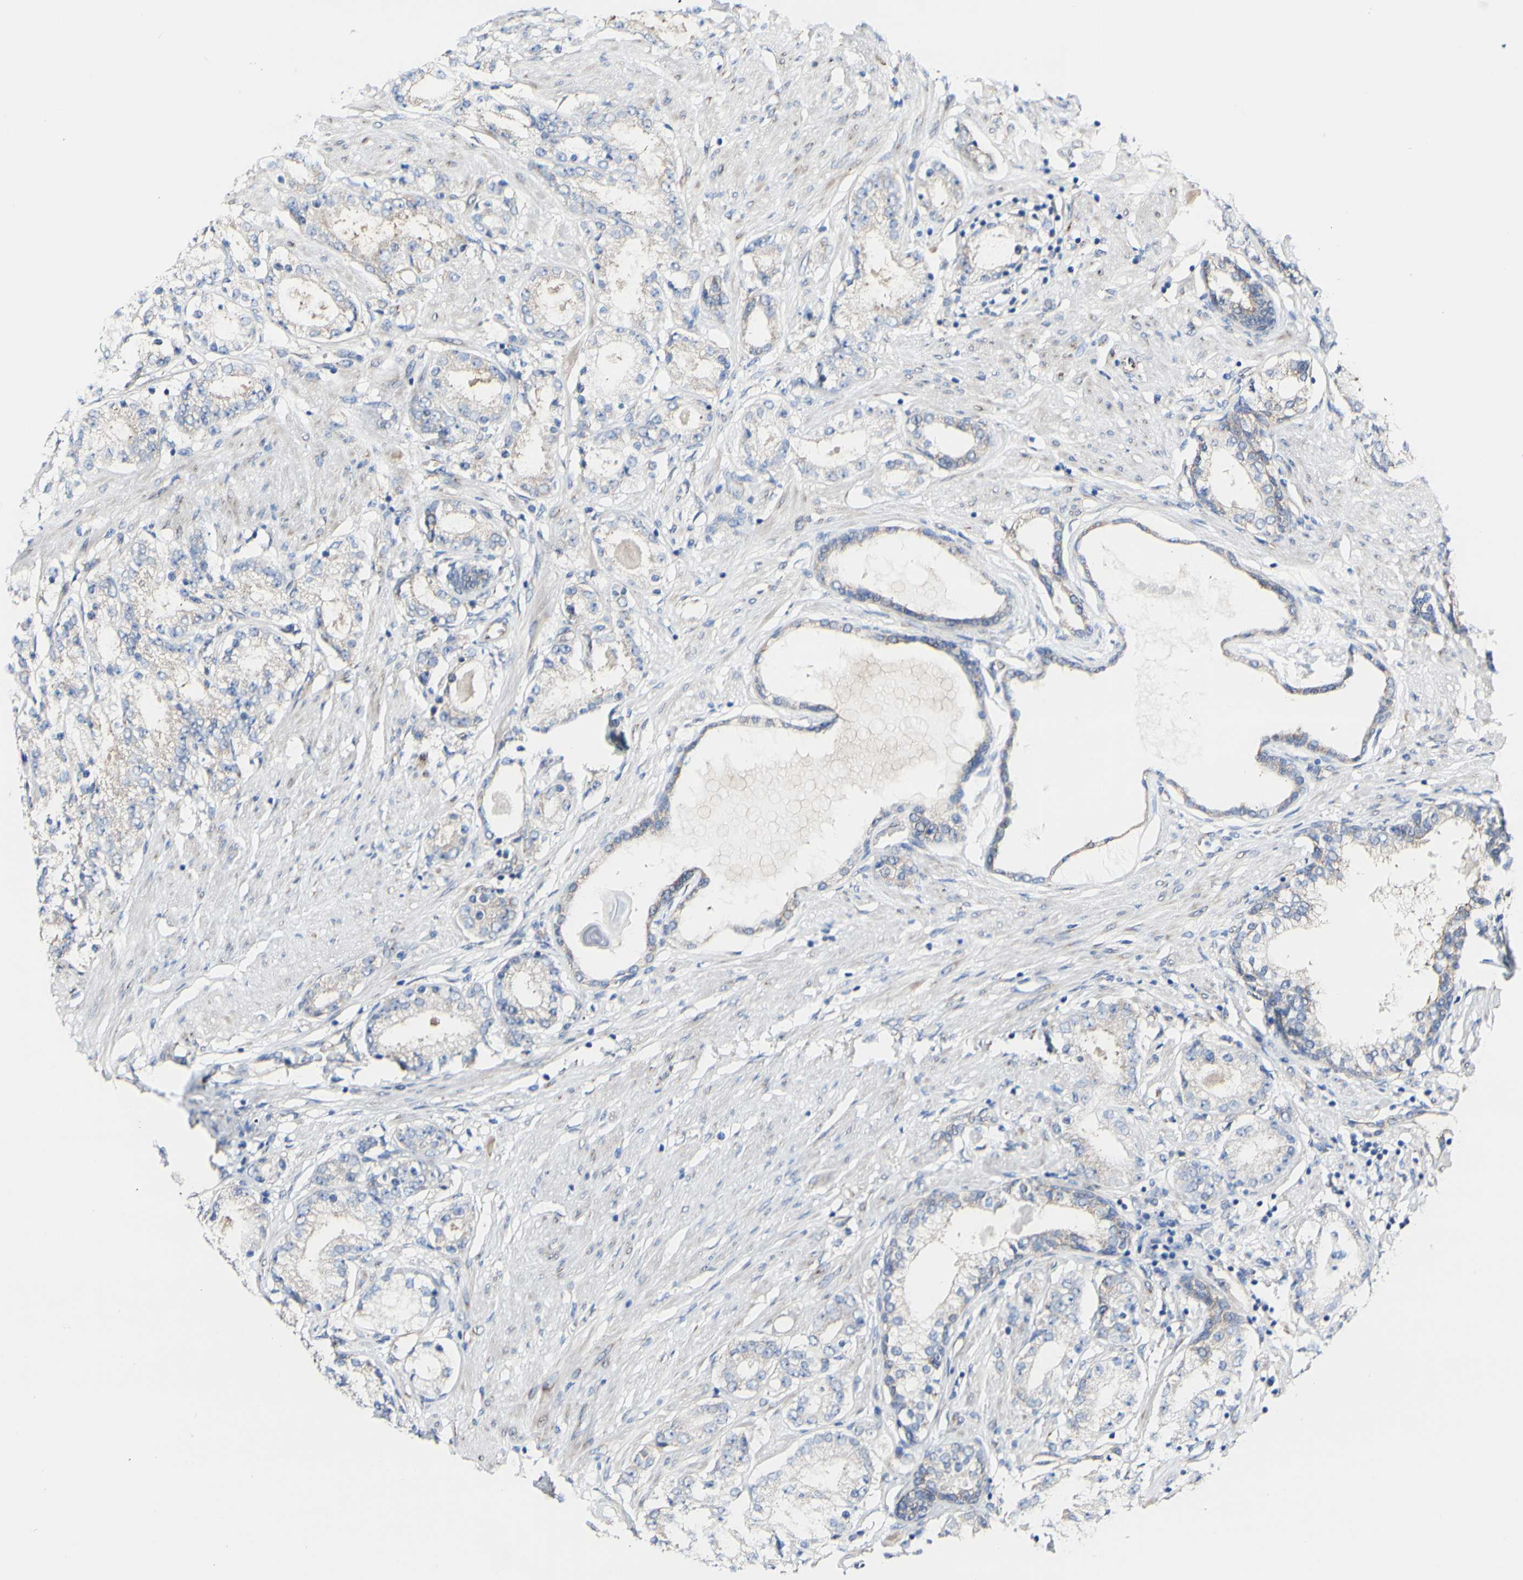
{"staining": {"intensity": "weak", "quantity": "25%-75%", "location": "cytoplasmic/membranous"}, "tissue": "prostate cancer", "cell_type": "Tumor cells", "image_type": "cancer", "snomed": [{"axis": "morphology", "description": "Adenocarcinoma, Low grade"}, {"axis": "topography", "description": "Prostate"}], "caption": "Approximately 25%-75% of tumor cells in human prostate cancer display weak cytoplasmic/membranous protein expression as visualized by brown immunohistochemical staining.", "gene": "LRIG3", "patient": {"sex": "male", "age": 63}}